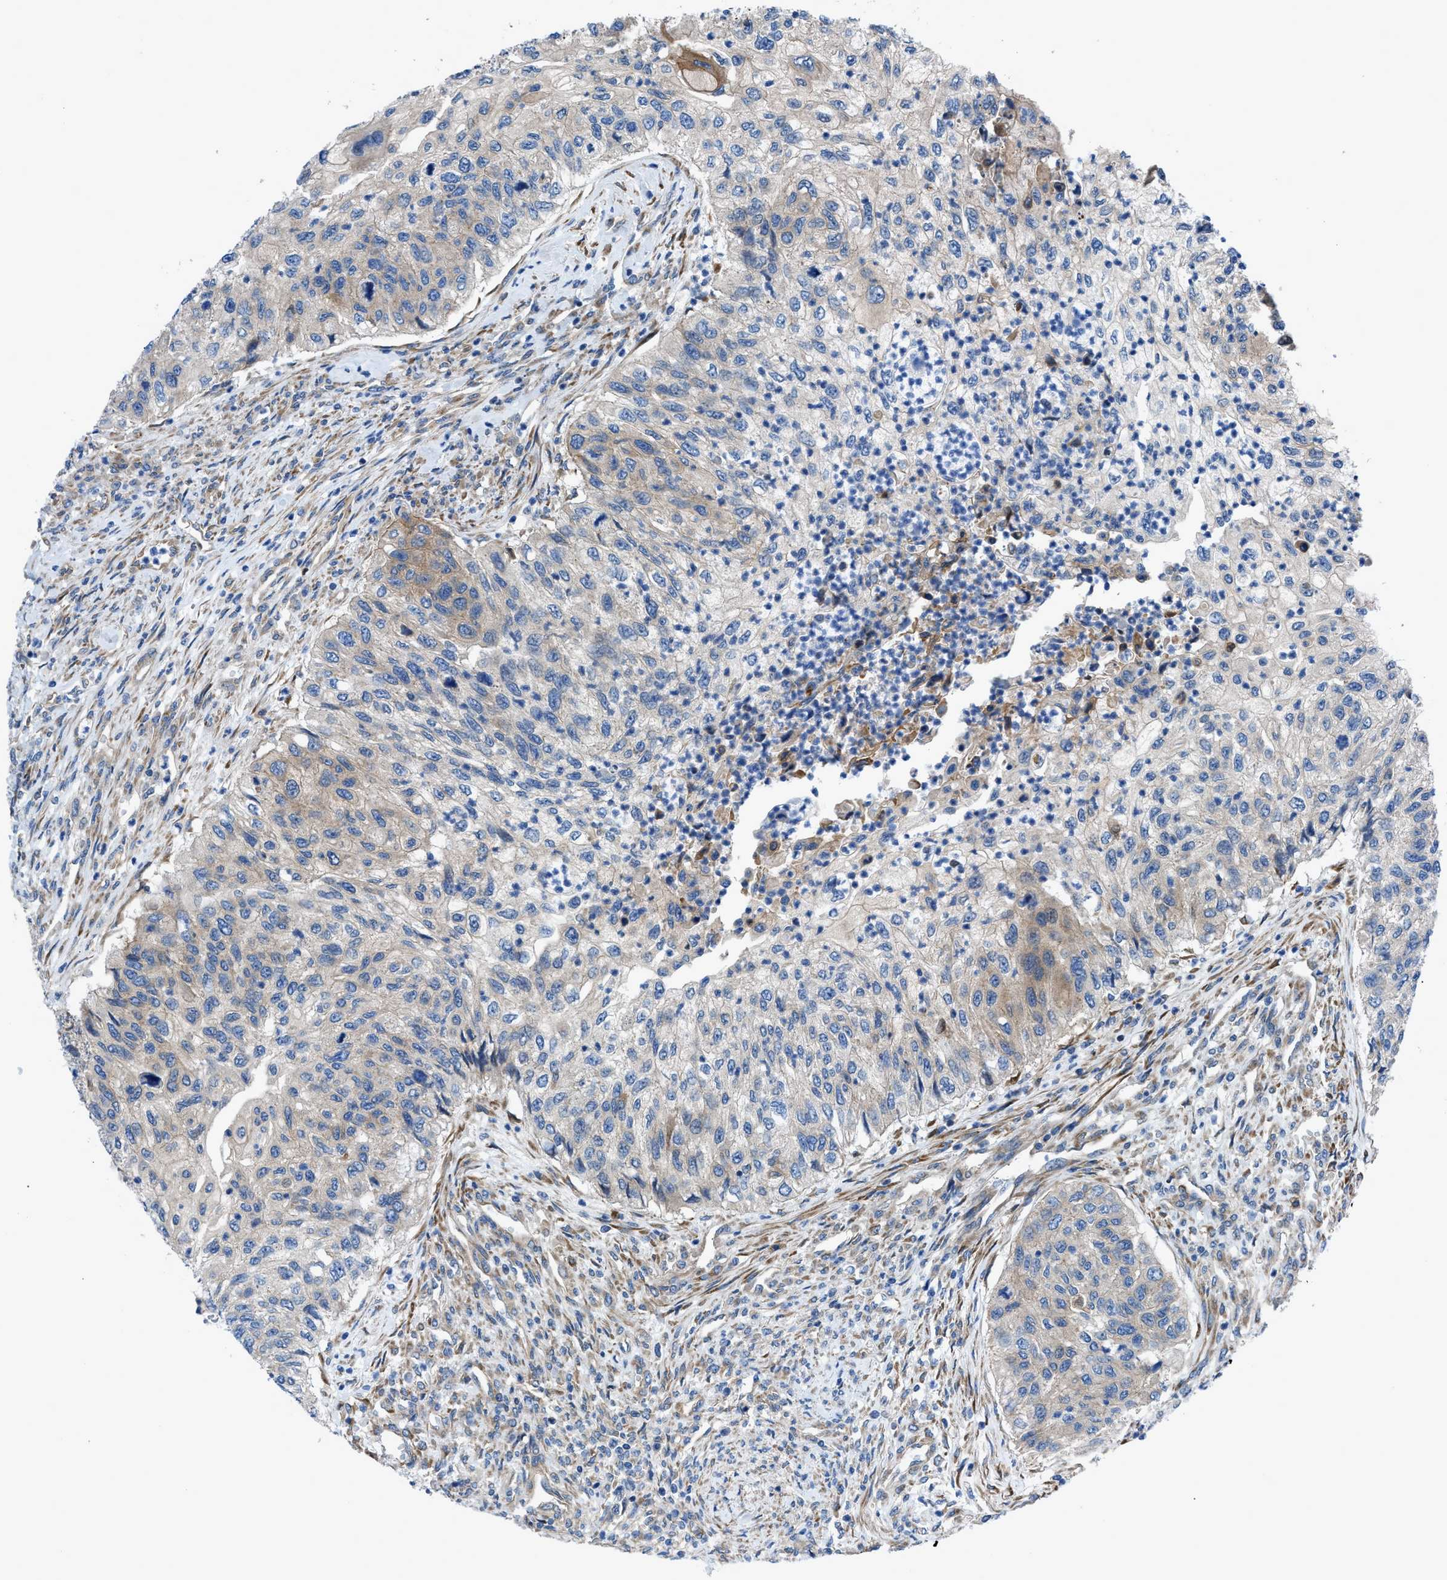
{"staining": {"intensity": "weak", "quantity": "<25%", "location": "cytoplasmic/membranous"}, "tissue": "urothelial cancer", "cell_type": "Tumor cells", "image_type": "cancer", "snomed": [{"axis": "morphology", "description": "Urothelial carcinoma, High grade"}, {"axis": "topography", "description": "Urinary bladder"}], "caption": "Urothelial cancer was stained to show a protein in brown. There is no significant positivity in tumor cells.", "gene": "DMAC1", "patient": {"sex": "female", "age": 60}}